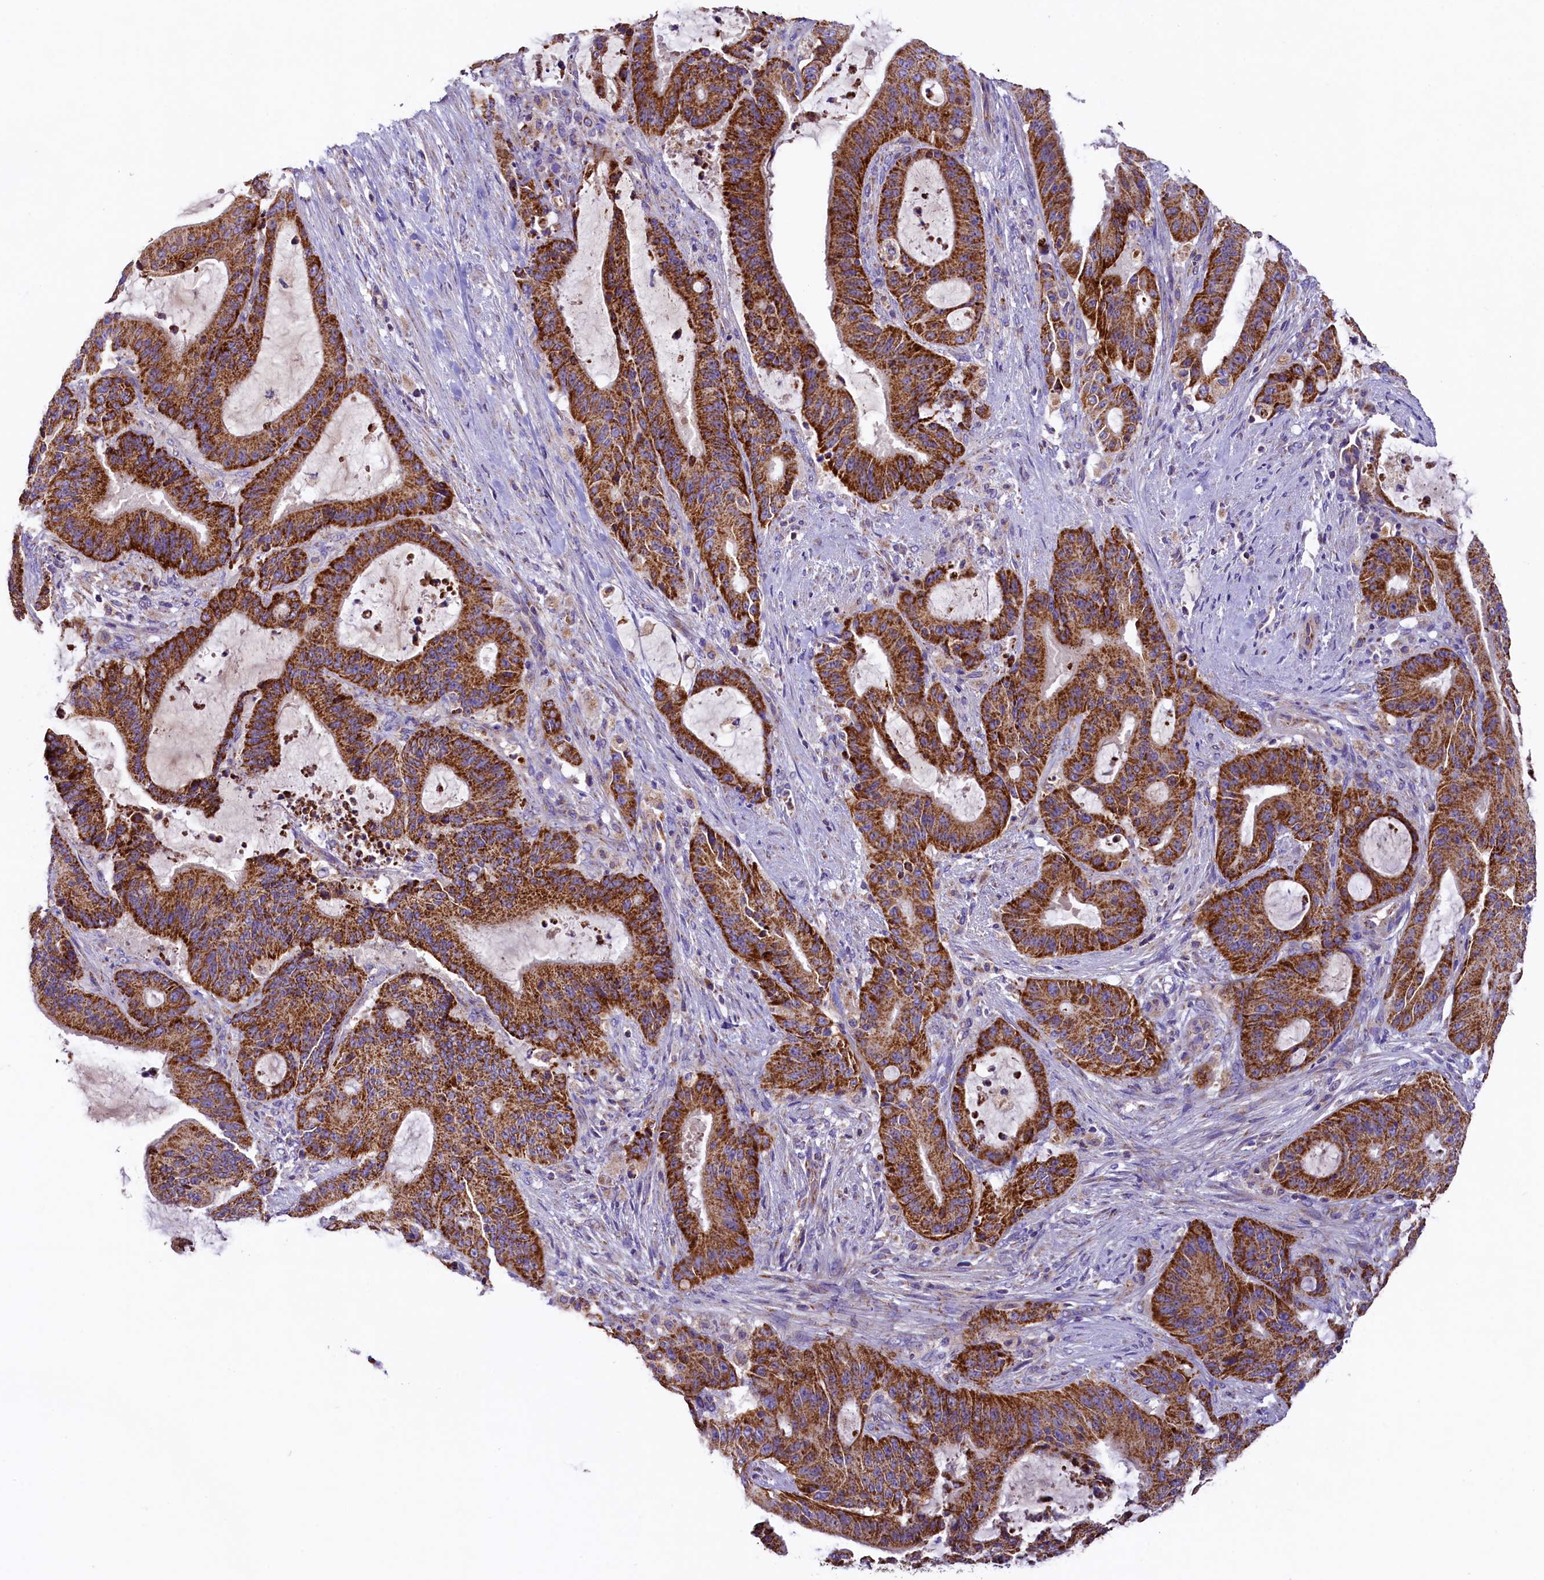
{"staining": {"intensity": "strong", "quantity": ">75%", "location": "cytoplasmic/membranous"}, "tissue": "liver cancer", "cell_type": "Tumor cells", "image_type": "cancer", "snomed": [{"axis": "morphology", "description": "Normal tissue, NOS"}, {"axis": "morphology", "description": "Cholangiocarcinoma"}, {"axis": "topography", "description": "Liver"}, {"axis": "topography", "description": "Peripheral nerve tissue"}], "caption": "Protein expression analysis of cholangiocarcinoma (liver) demonstrates strong cytoplasmic/membranous expression in approximately >75% of tumor cells.", "gene": "PMPCB", "patient": {"sex": "female", "age": 73}}